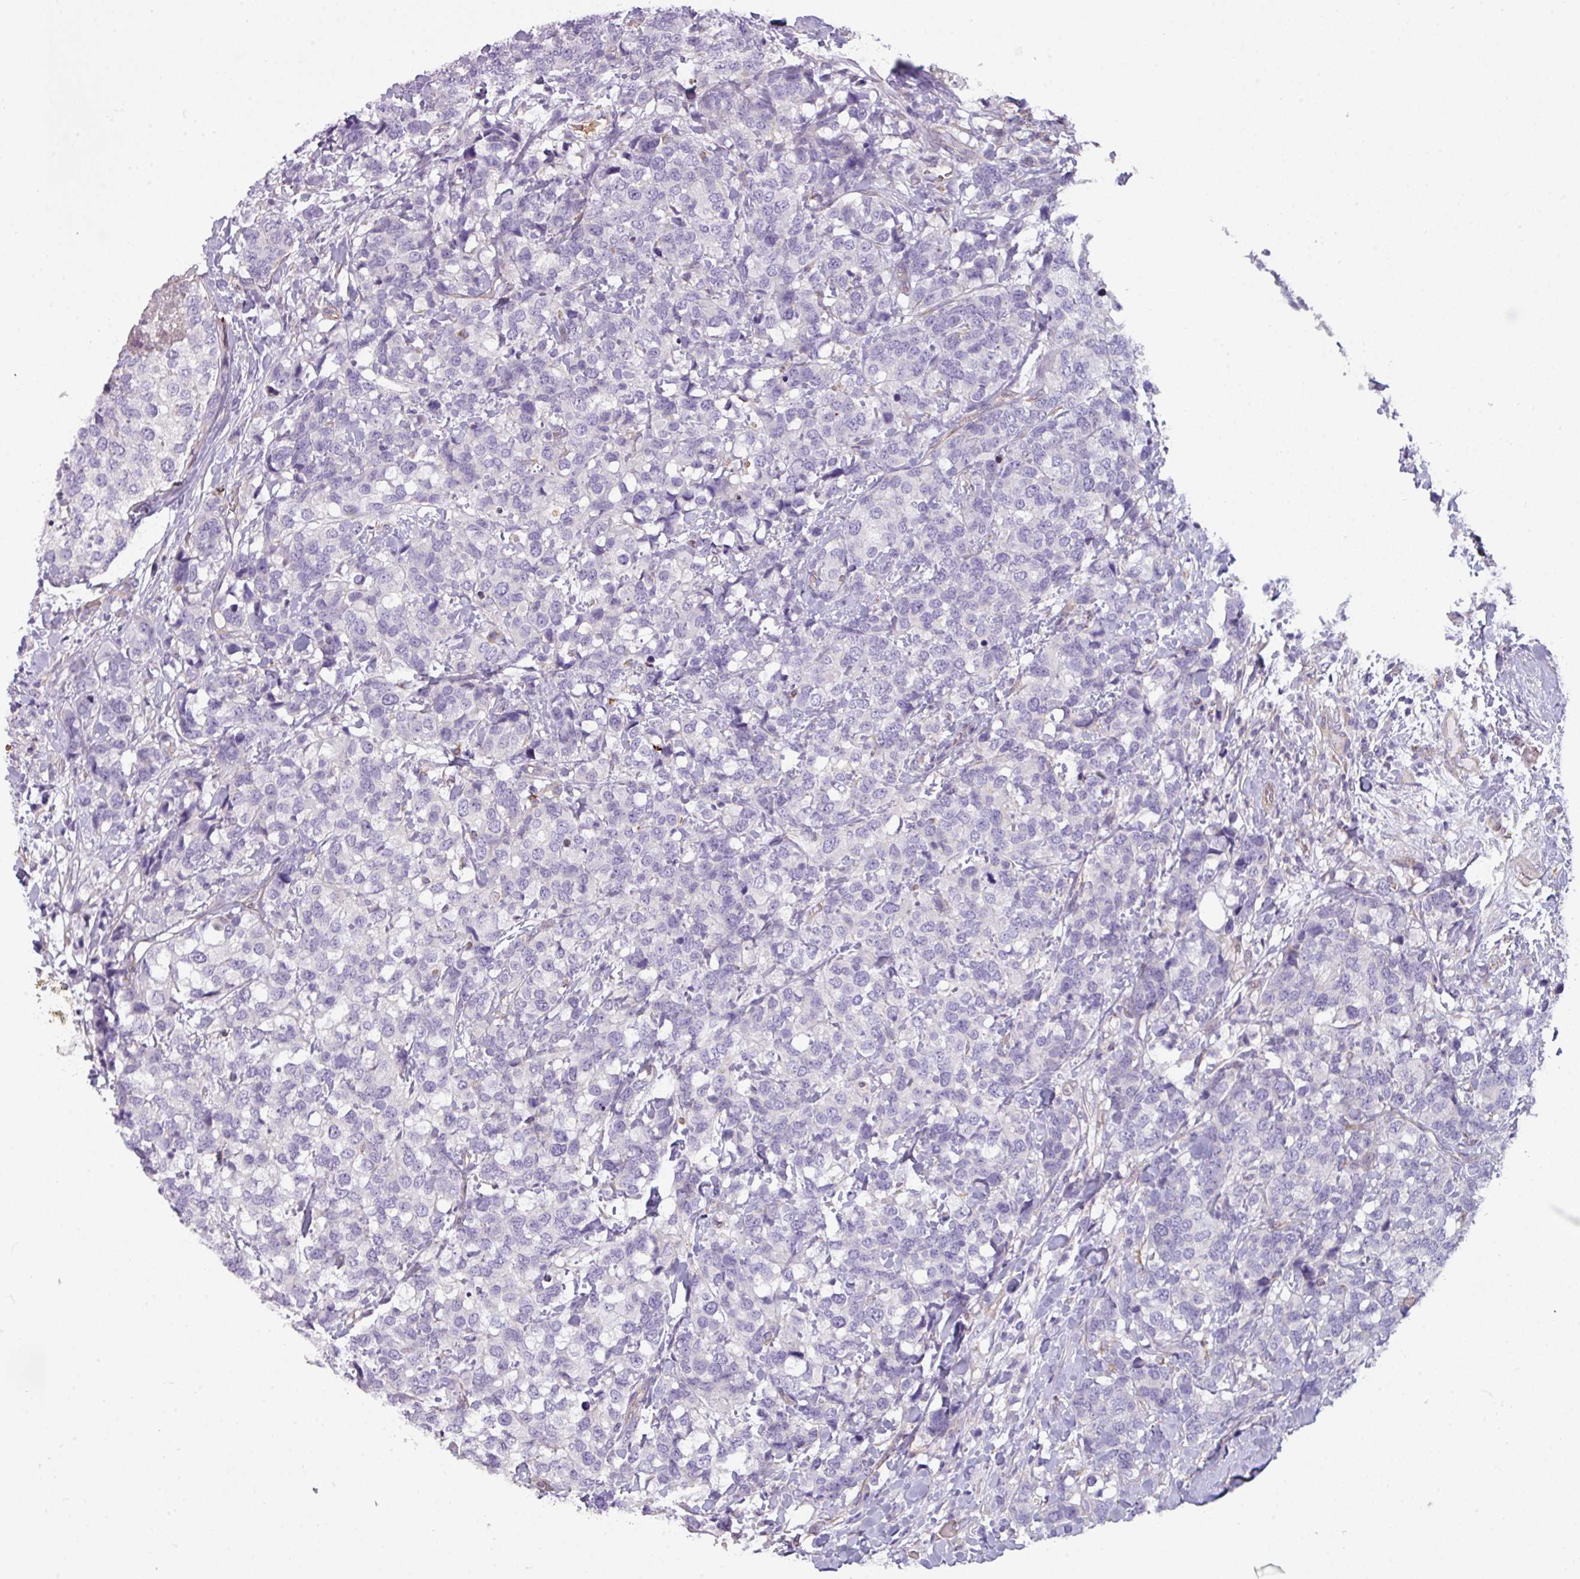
{"staining": {"intensity": "negative", "quantity": "none", "location": "none"}, "tissue": "breast cancer", "cell_type": "Tumor cells", "image_type": "cancer", "snomed": [{"axis": "morphology", "description": "Lobular carcinoma"}, {"axis": "topography", "description": "Breast"}], "caption": "The image demonstrates no staining of tumor cells in breast lobular carcinoma.", "gene": "BUD23", "patient": {"sex": "female", "age": 59}}